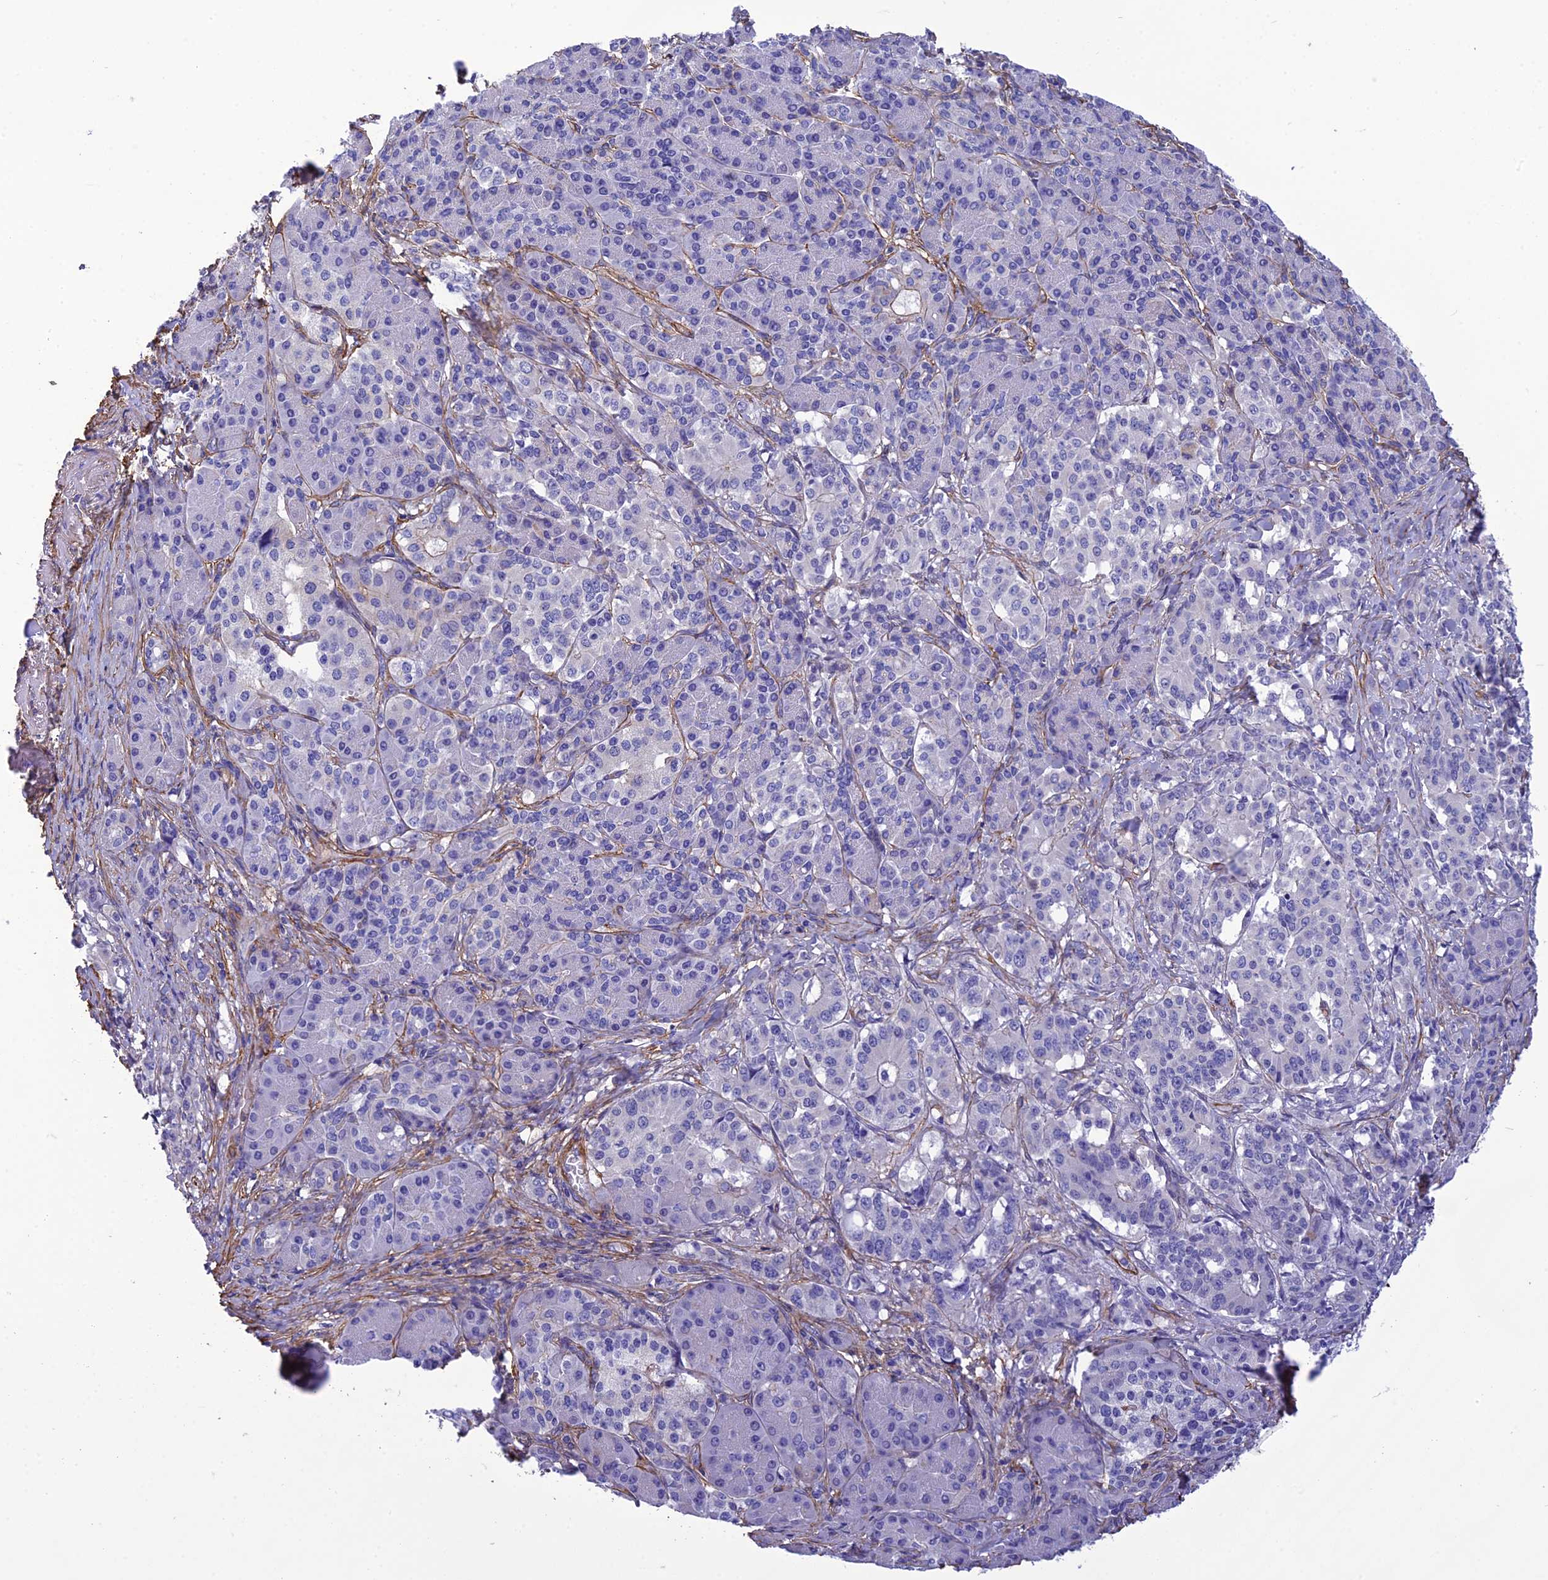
{"staining": {"intensity": "negative", "quantity": "none", "location": "none"}, "tissue": "pancreatic cancer", "cell_type": "Tumor cells", "image_type": "cancer", "snomed": [{"axis": "morphology", "description": "Adenocarcinoma, NOS"}, {"axis": "topography", "description": "Pancreas"}], "caption": "This is an immunohistochemistry histopathology image of adenocarcinoma (pancreatic). There is no expression in tumor cells.", "gene": "NKD1", "patient": {"sex": "female", "age": 74}}